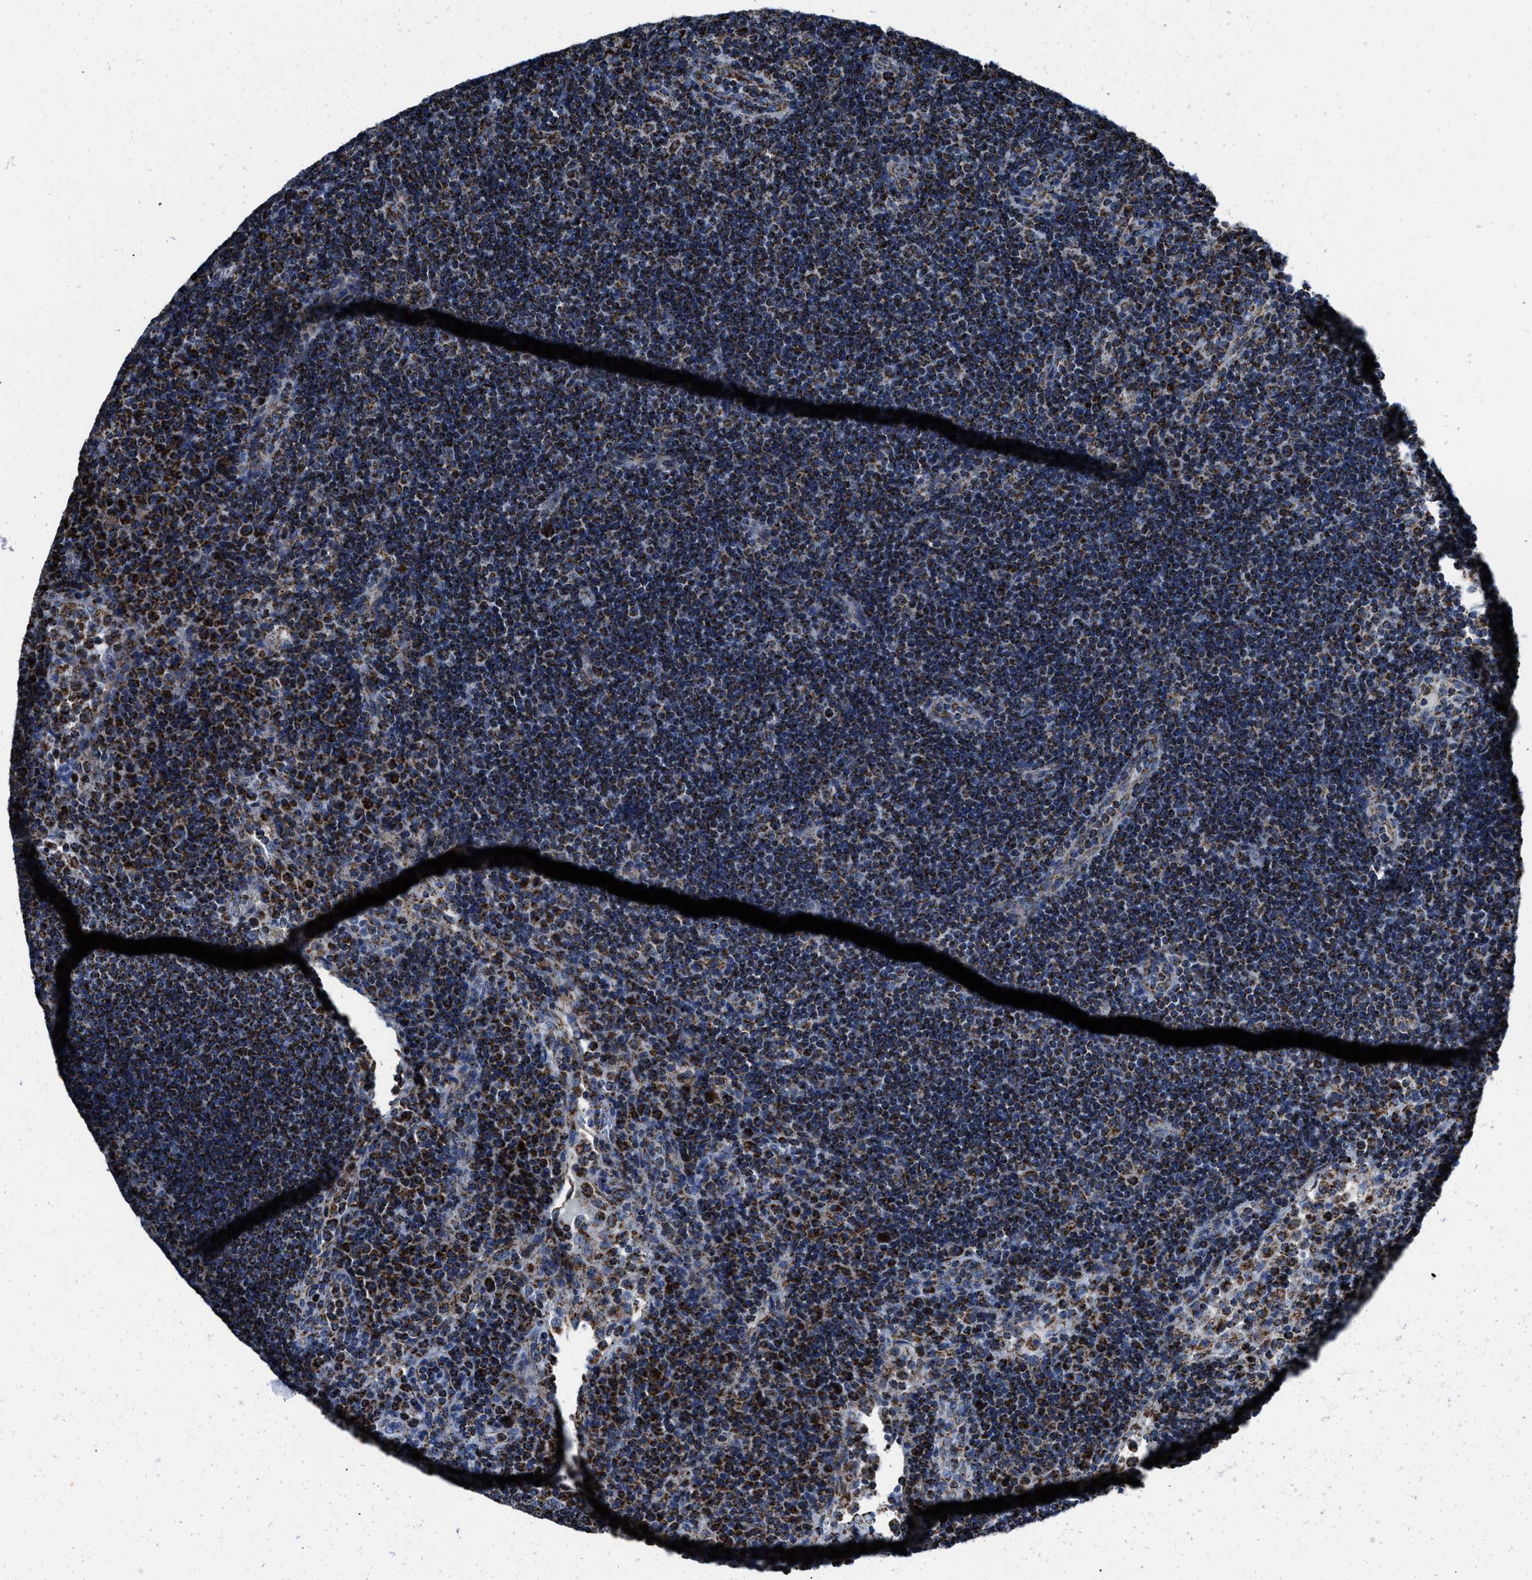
{"staining": {"intensity": "strong", "quantity": ">75%", "location": "cytoplasmic/membranous"}, "tissue": "lymph node", "cell_type": "Germinal center cells", "image_type": "normal", "snomed": [{"axis": "morphology", "description": "Normal tissue, NOS"}, {"axis": "topography", "description": "Lymph node"}], "caption": "Lymph node was stained to show a protein in brown. There is high levels of strong cytoplasmic/membranous expression in approximately >75% of germinal center cells.", "gene": "NSD3", "patient": {"sex": "female", "age": 53}}